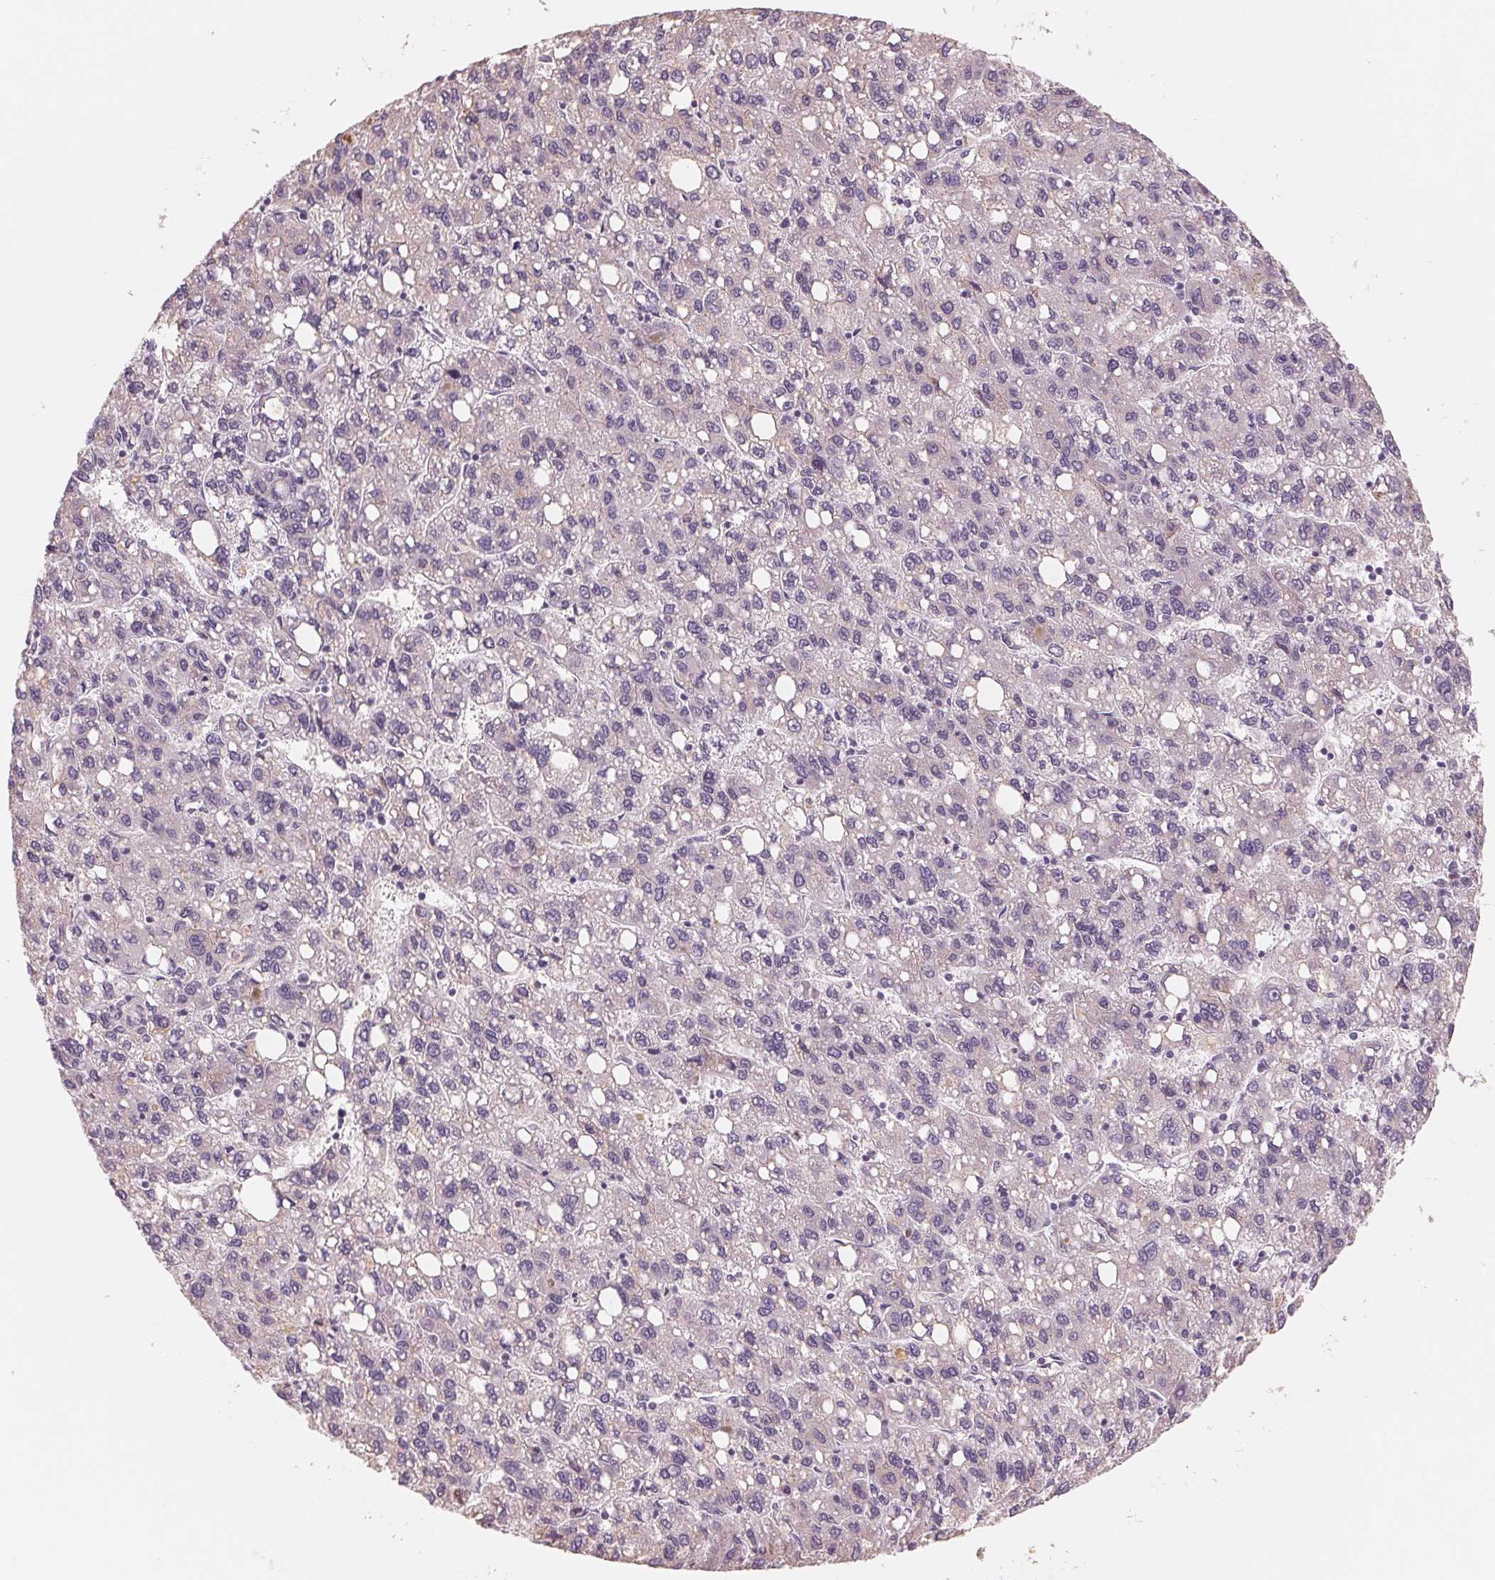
{"staining": {"intensity": "negative", "quantity": "none", "location": "none"}, "tissue": "liver cancer", "cell_type": "Tumor cells", "image_type": "cancer", "snomed": [{"axis": "morphology", "description": "Carcinoma, Hepatocellular, NOS"}, {"axis": "topography", "description": "Liver"}], "caption": "This is an immunohistochemistry (IHC) histopathology image of human liver cancer (hepatocellular carcinoma). There is no positivity in tumor cells.", "gene": "IL9R", "patient": {"sex": "female", "age": 82}}